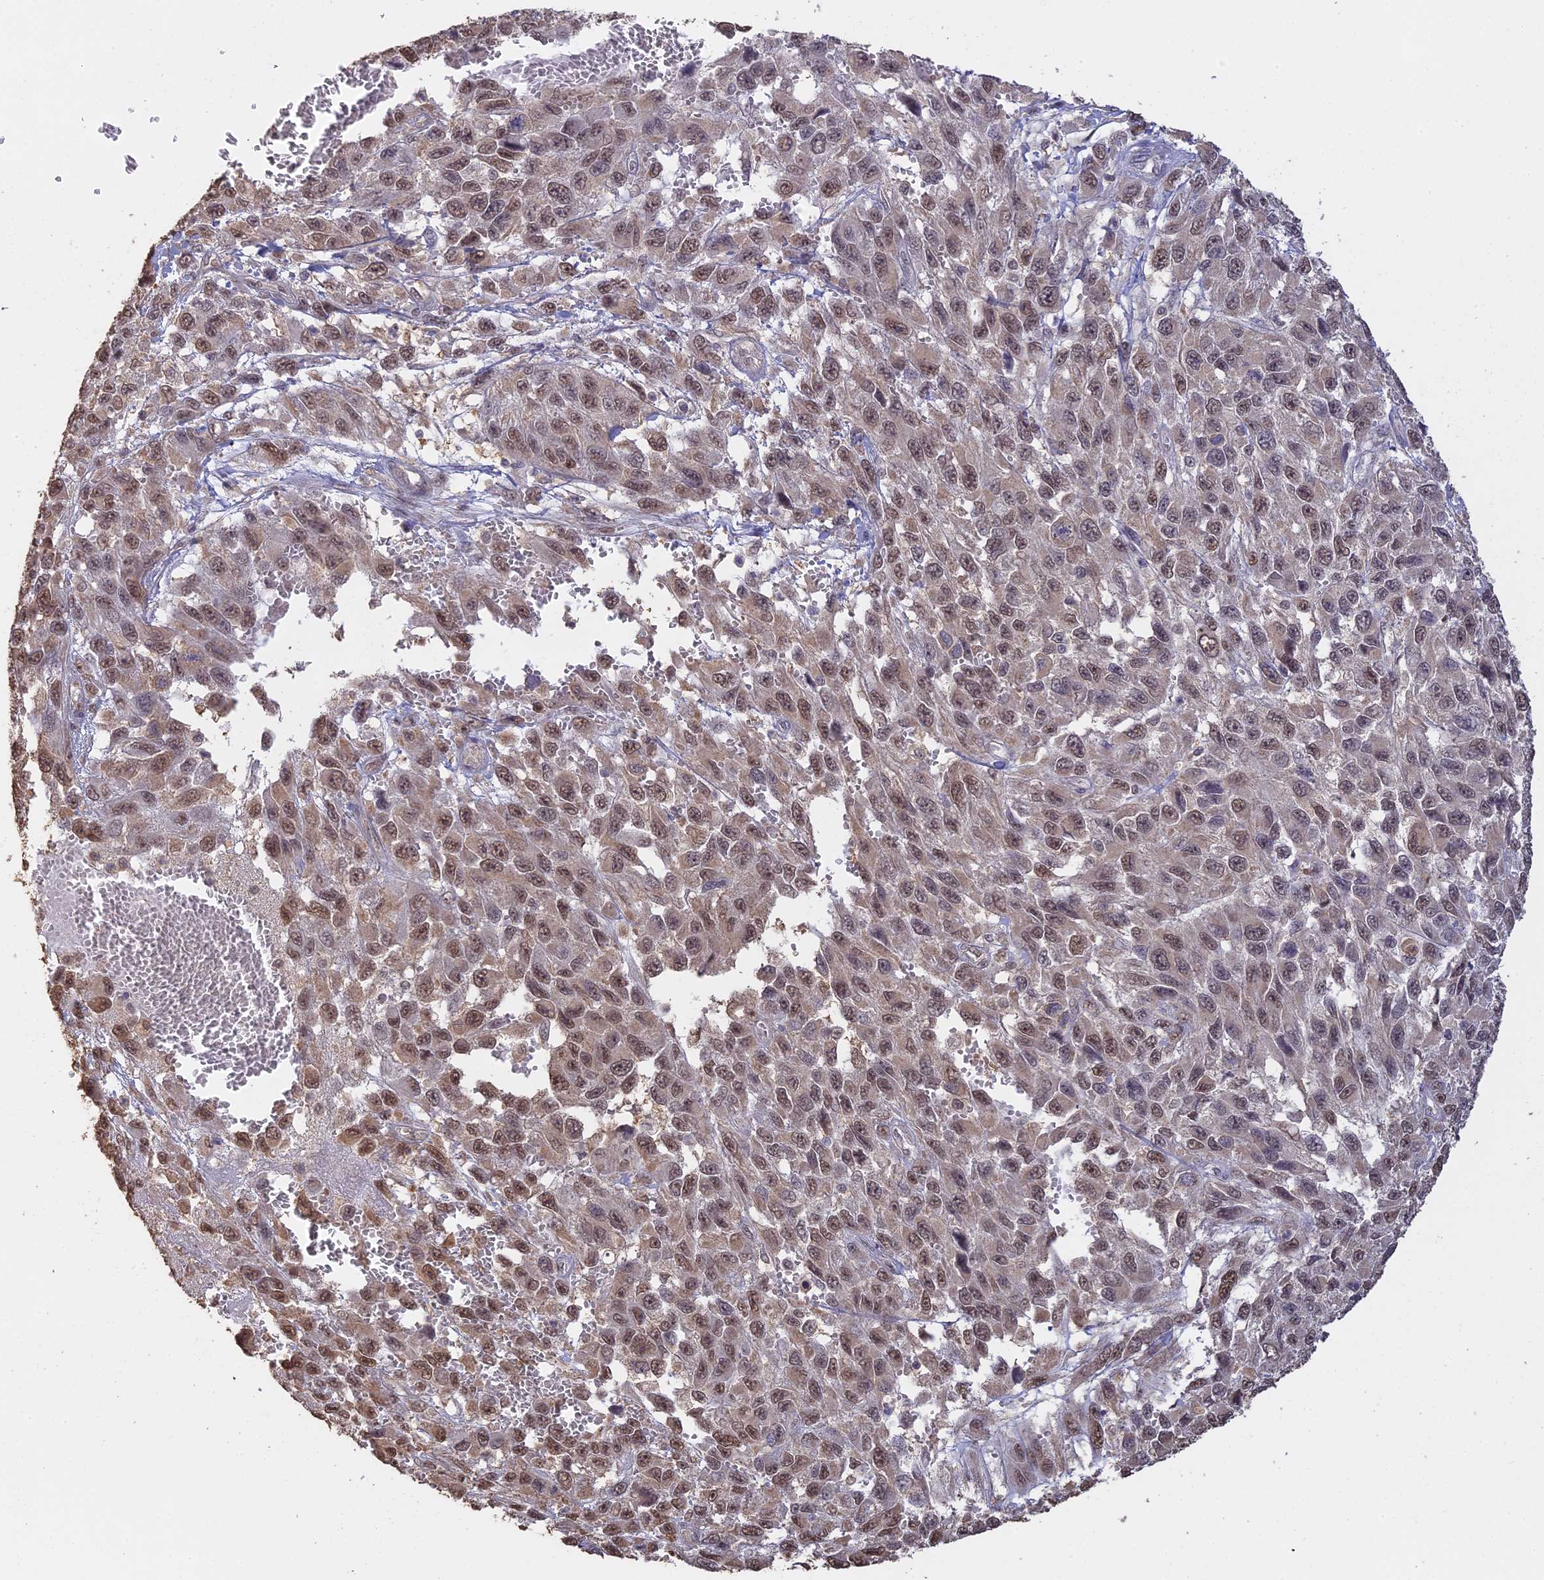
{"staining": {"intensity": "moderate", "quantity": ">75%", "location": "nuclear"}, "tissue": "melanoma", "cell_type": "Tumor cells", "image_type": "cancer", "snomed": [{"axis": "morphology", "description": "Normal tissue, NOS"}, {"axis": "morphology", "description": "Malignant melanoma, NOS"}, {"axis": "topography", "description": "Skin"}], "caption": "DAB immunohistochemical staining of melanoma shows moderate nuclear protein positivity in approximately >75% of tumor cells.", "gene": "PSMC6", "patient": {"sex": "female", "age": 96}}